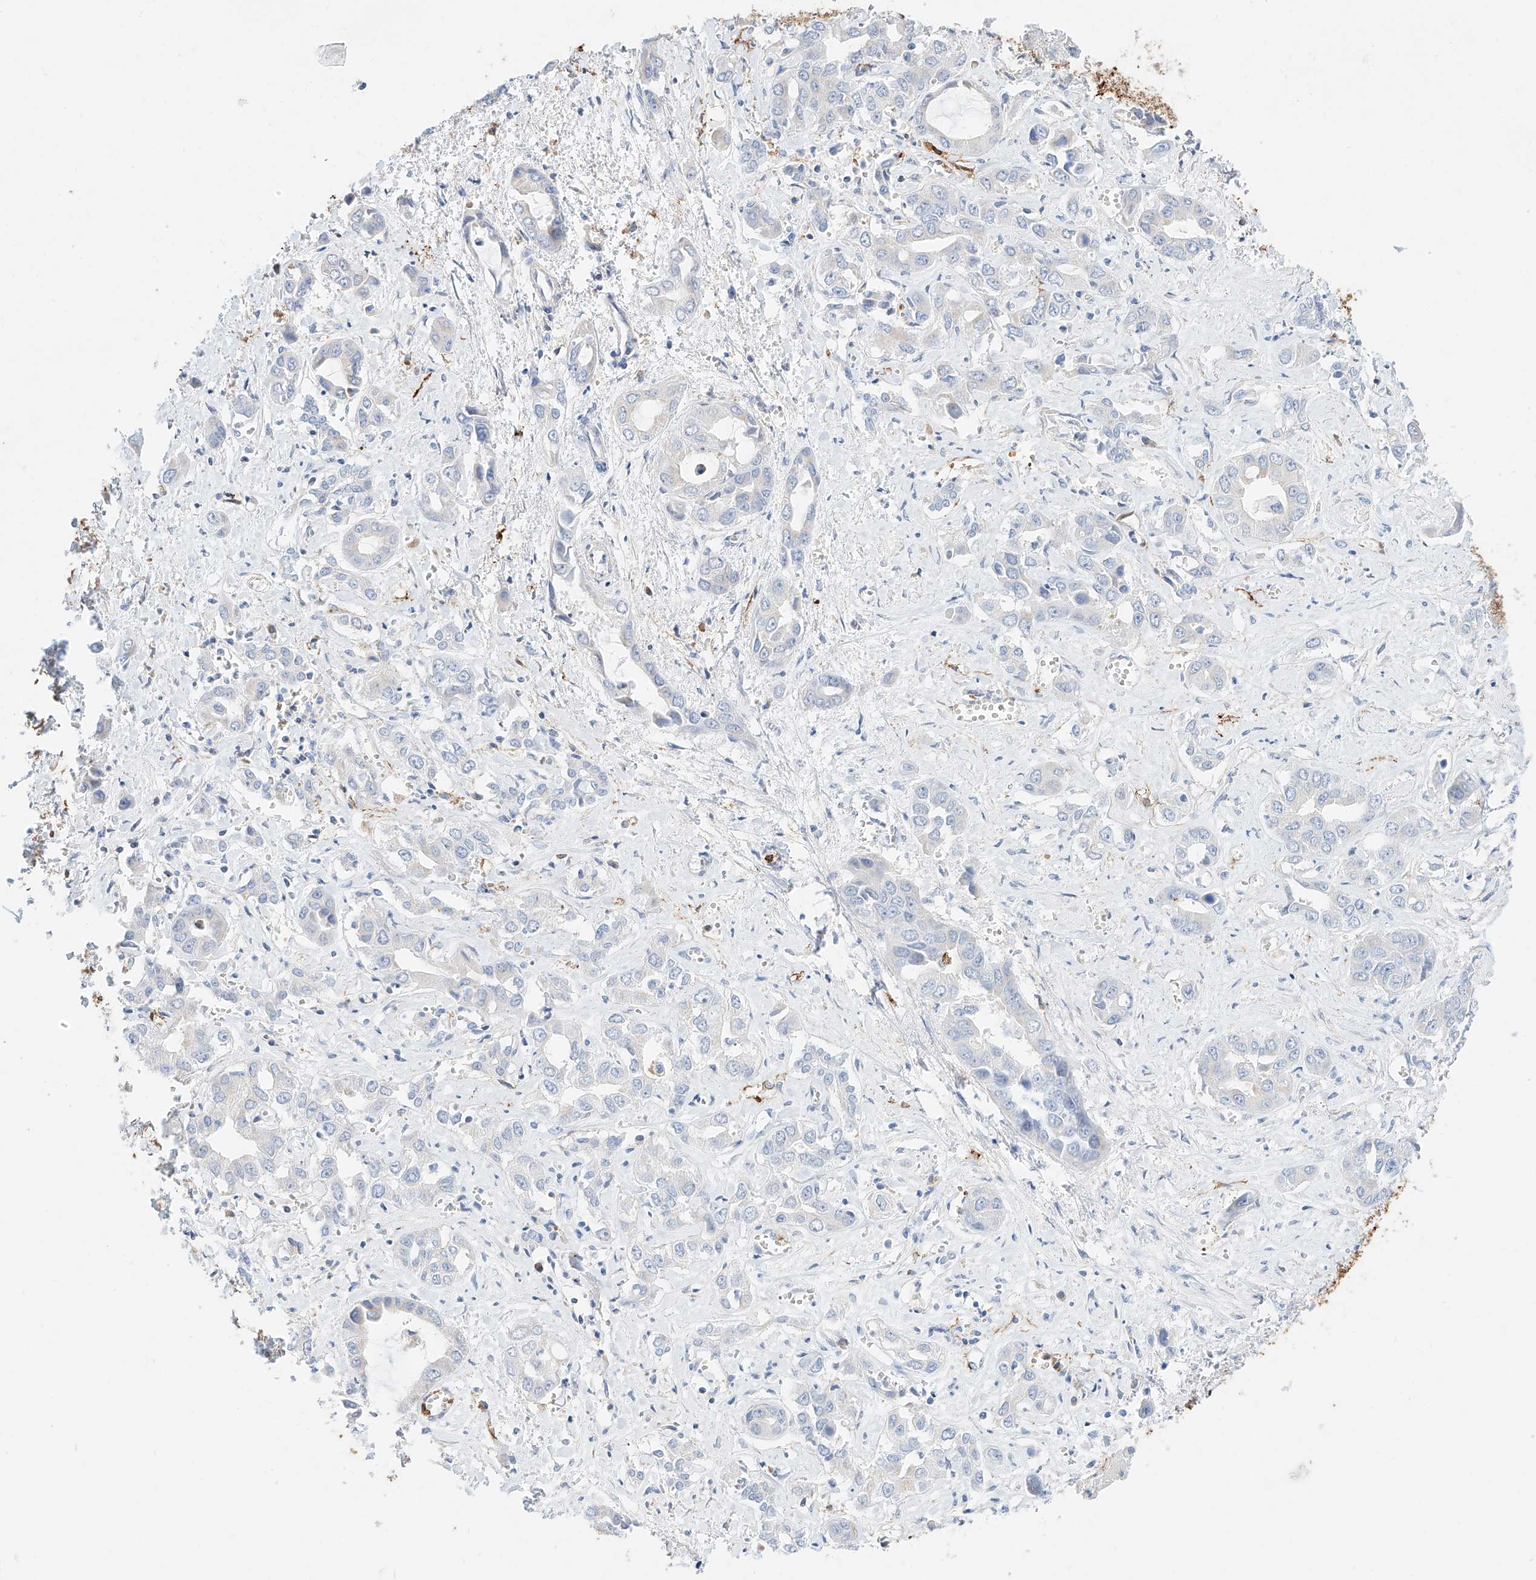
{"staining": {"intensity": "negative", "quantity": "none", "location": "none"}, "tissue": "liver cancer", "cell_type": "Tumor cells", "image_type": "cancer", "snomed": [{"axis": "morphology", "description": "Cholangiocarcinoma"}, {"axis": "topography", "description": "Liver"}], "caption": "Tumor cells show no significant positivity in liver cancer (cholangiocarcinoma). Brightfield microscopy of immunohistochemistry stained with DAB (brown) and hematoxylin (blue), captured at high magnification.", "gene": "WFS1", "patient": {"sex": "female", "age": 52}}